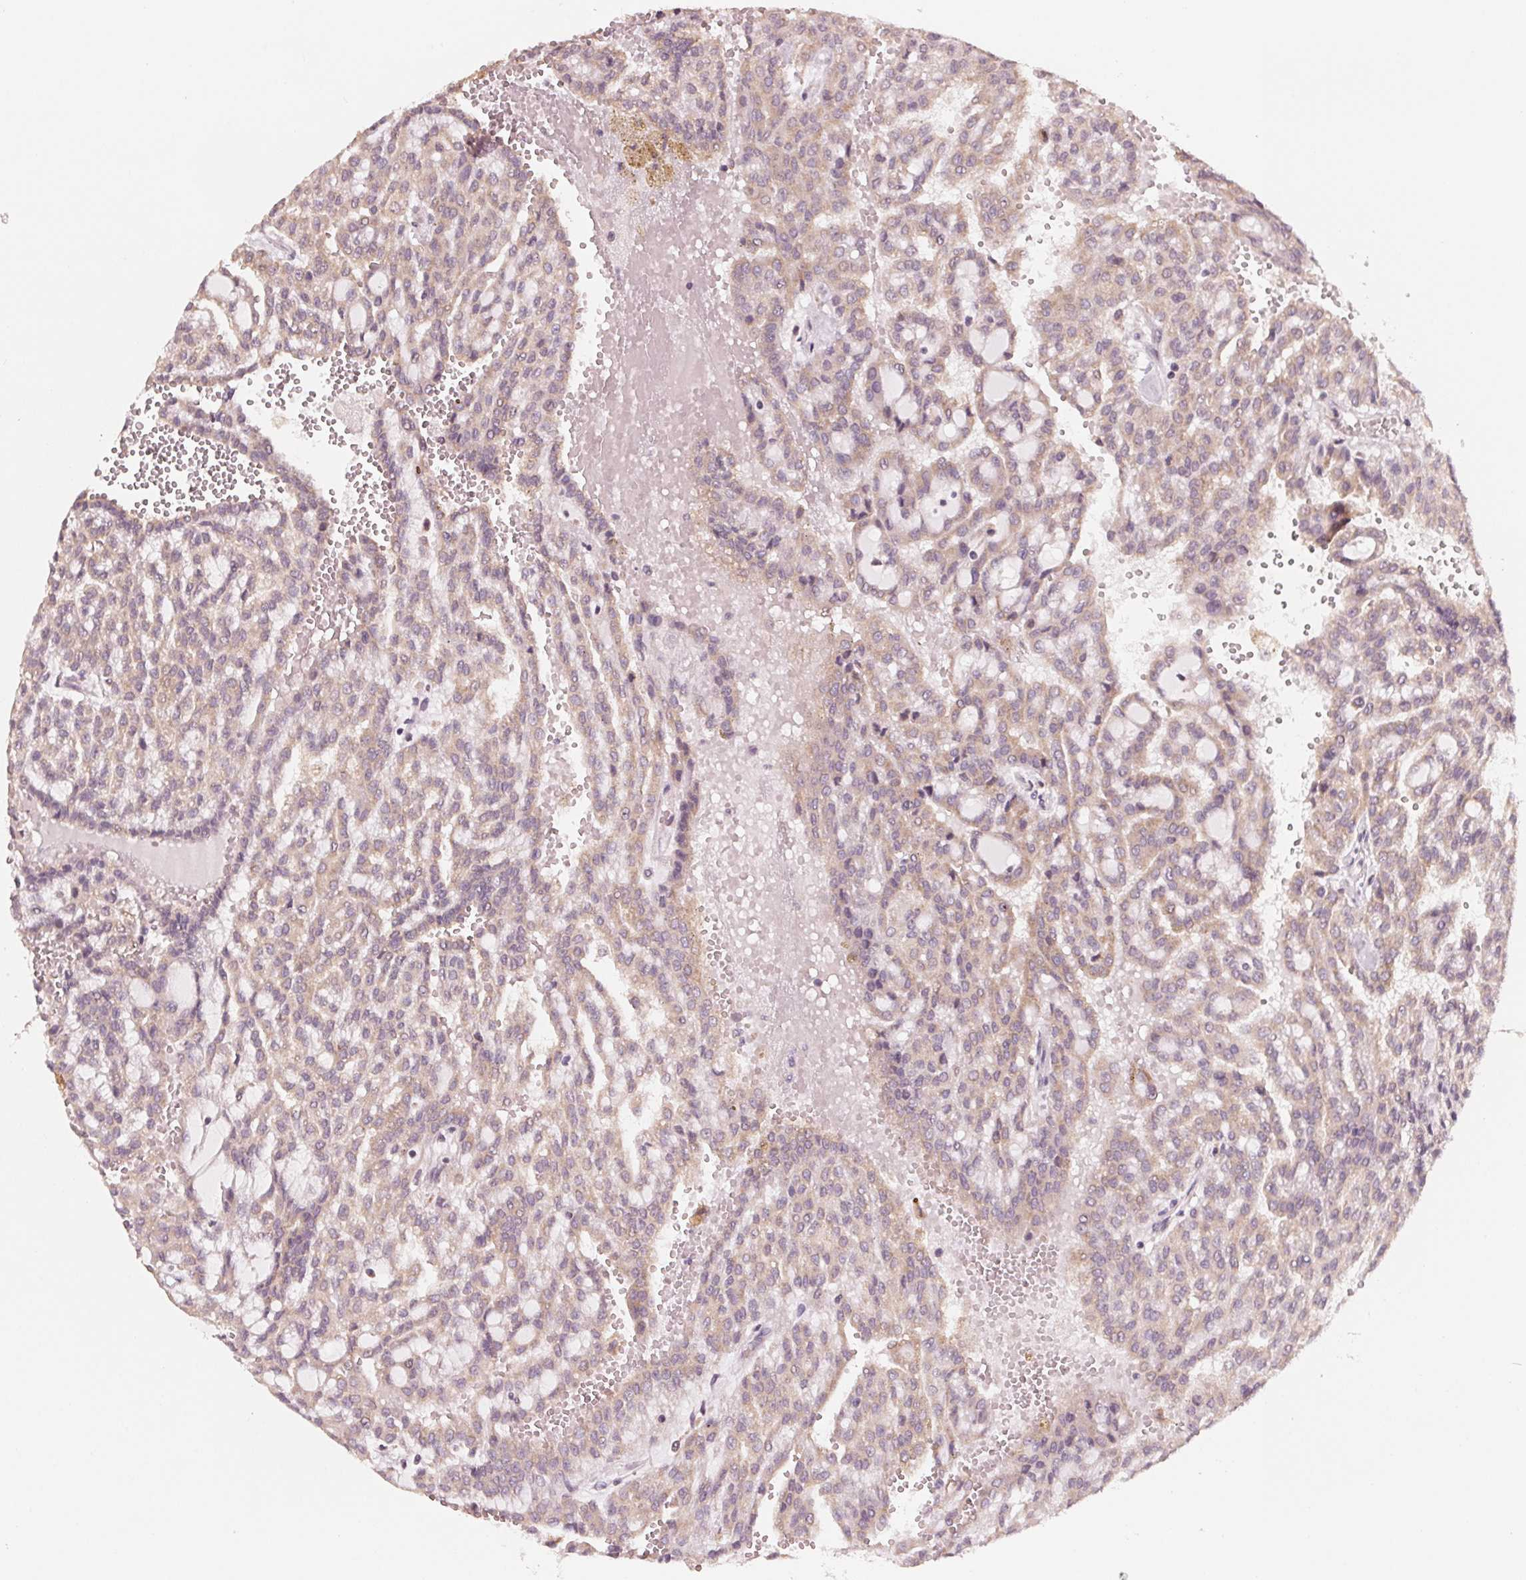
{"staining": {"intensity": "weak", "quantity": ">75%", "location": "cytoplasmic/membranous"}, "tissue": "renal cancer", "cell_type": "Tumor cells", "image_type": "cancer", "snomed": [{"axis": "morphology", "description": "Adenocarcinoma, NOS"}, {"axis": "topography", "description": "Kidney"}], "caption": "Tumor cells demonstrate low levels of weak cytoplasmic/membranous positivity in about >75% of cells in human renal adenocarcinoma.", "gene": "GIGYF2", "patient": {"sex": "male", "age": 63}}